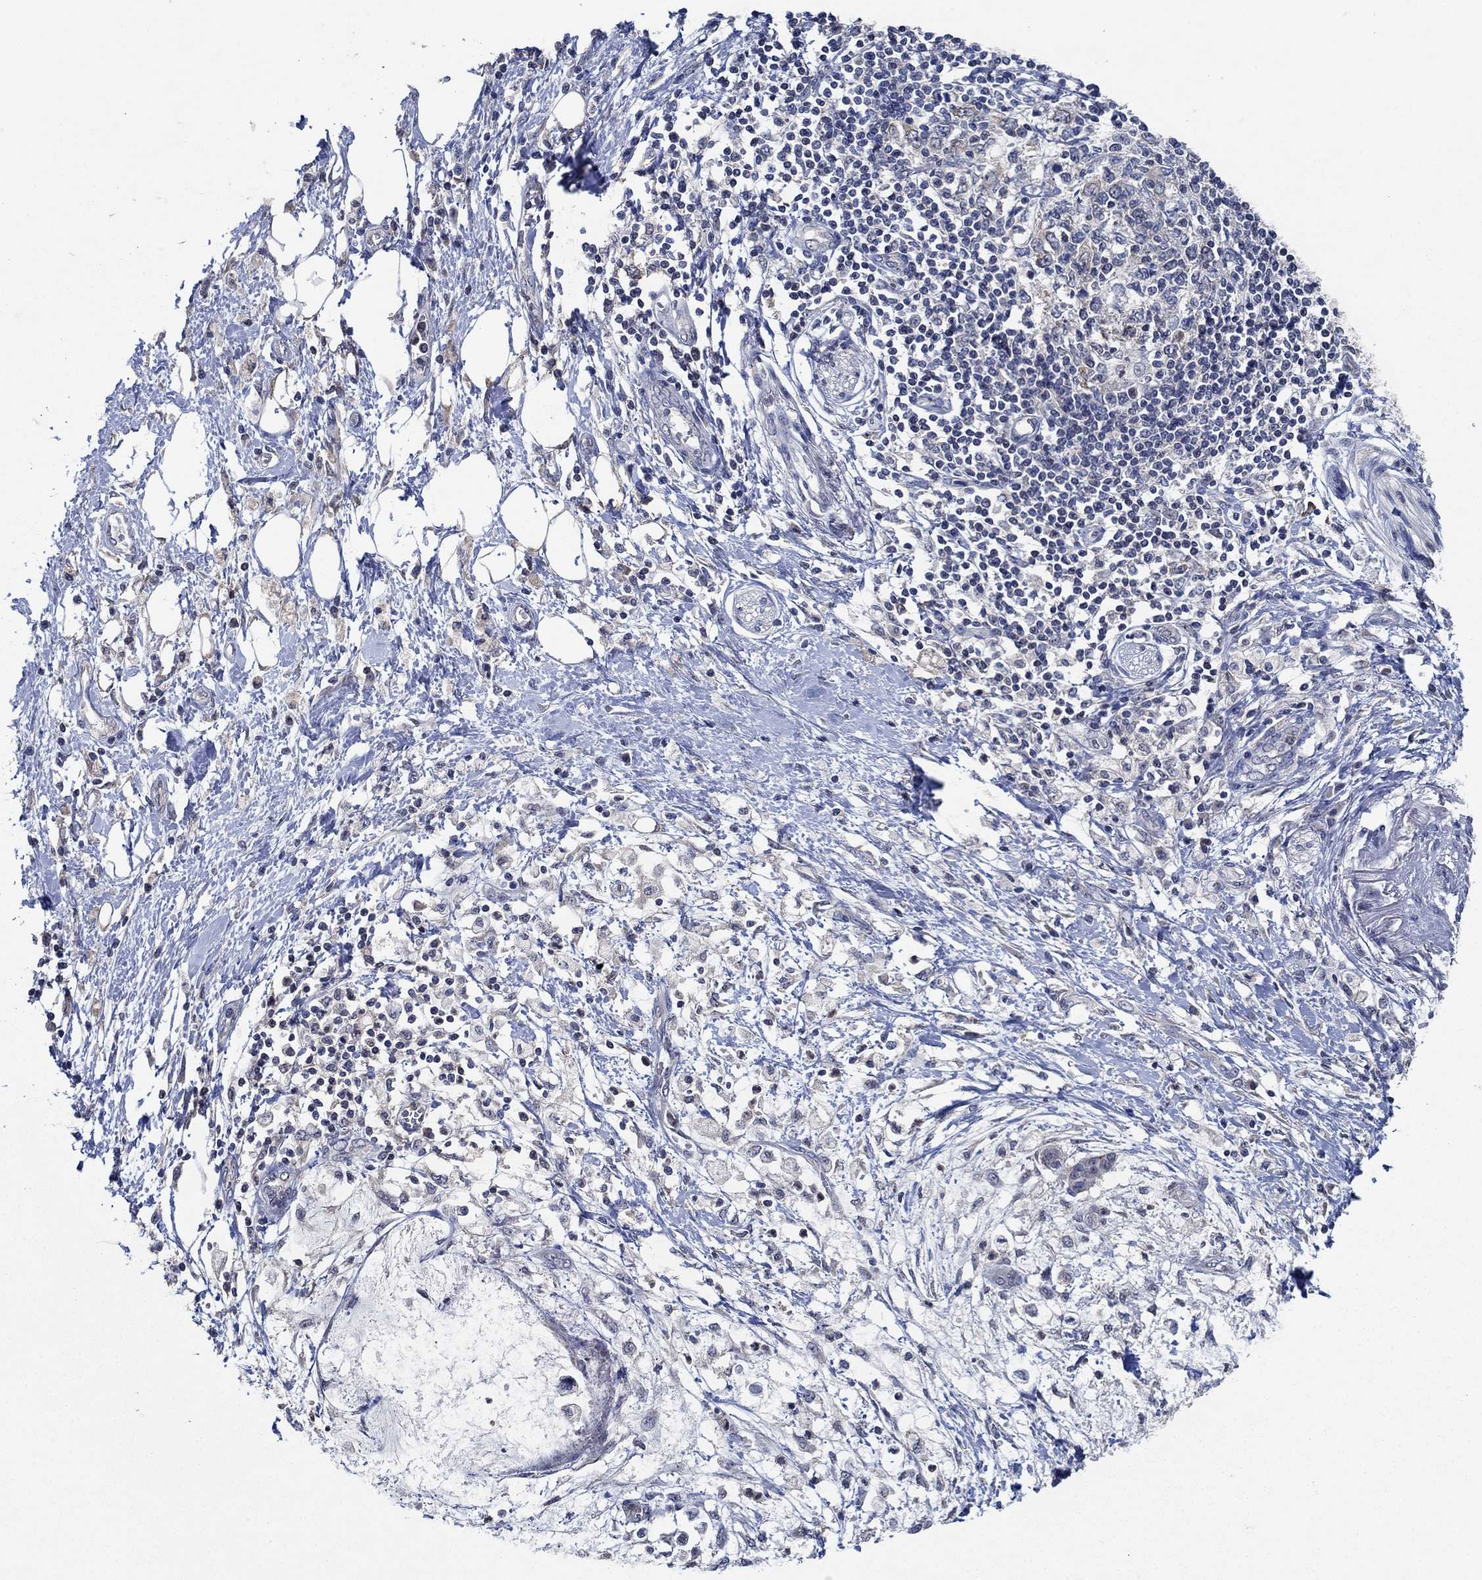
{"staining": {"intensity": "negative", "quantity": "none", "location": "none"}, "tissue": "pancreatic cancer", "cell_type": "Tumor cells", "image_type": "cancer", "snomed": [{"axis": "morphology", "description": "Normal tissue, NOS"}, {"axis": "morphology", "description": "Adenocarcinoma, NOS"}, {"axis": "topography", "description": "Pancreas"}, {"axis": "topography", "description": "Duodenum"}], "caption": "This photomicrograph is of pancreatic adenocarcinoma stained with immunohistochemistry to label a protein in brown with the nuclei are counter-stained blue. There is no expression in tumor cells.", "gene": "DACT1", "patient": {"sex": "female", "age": 60}}